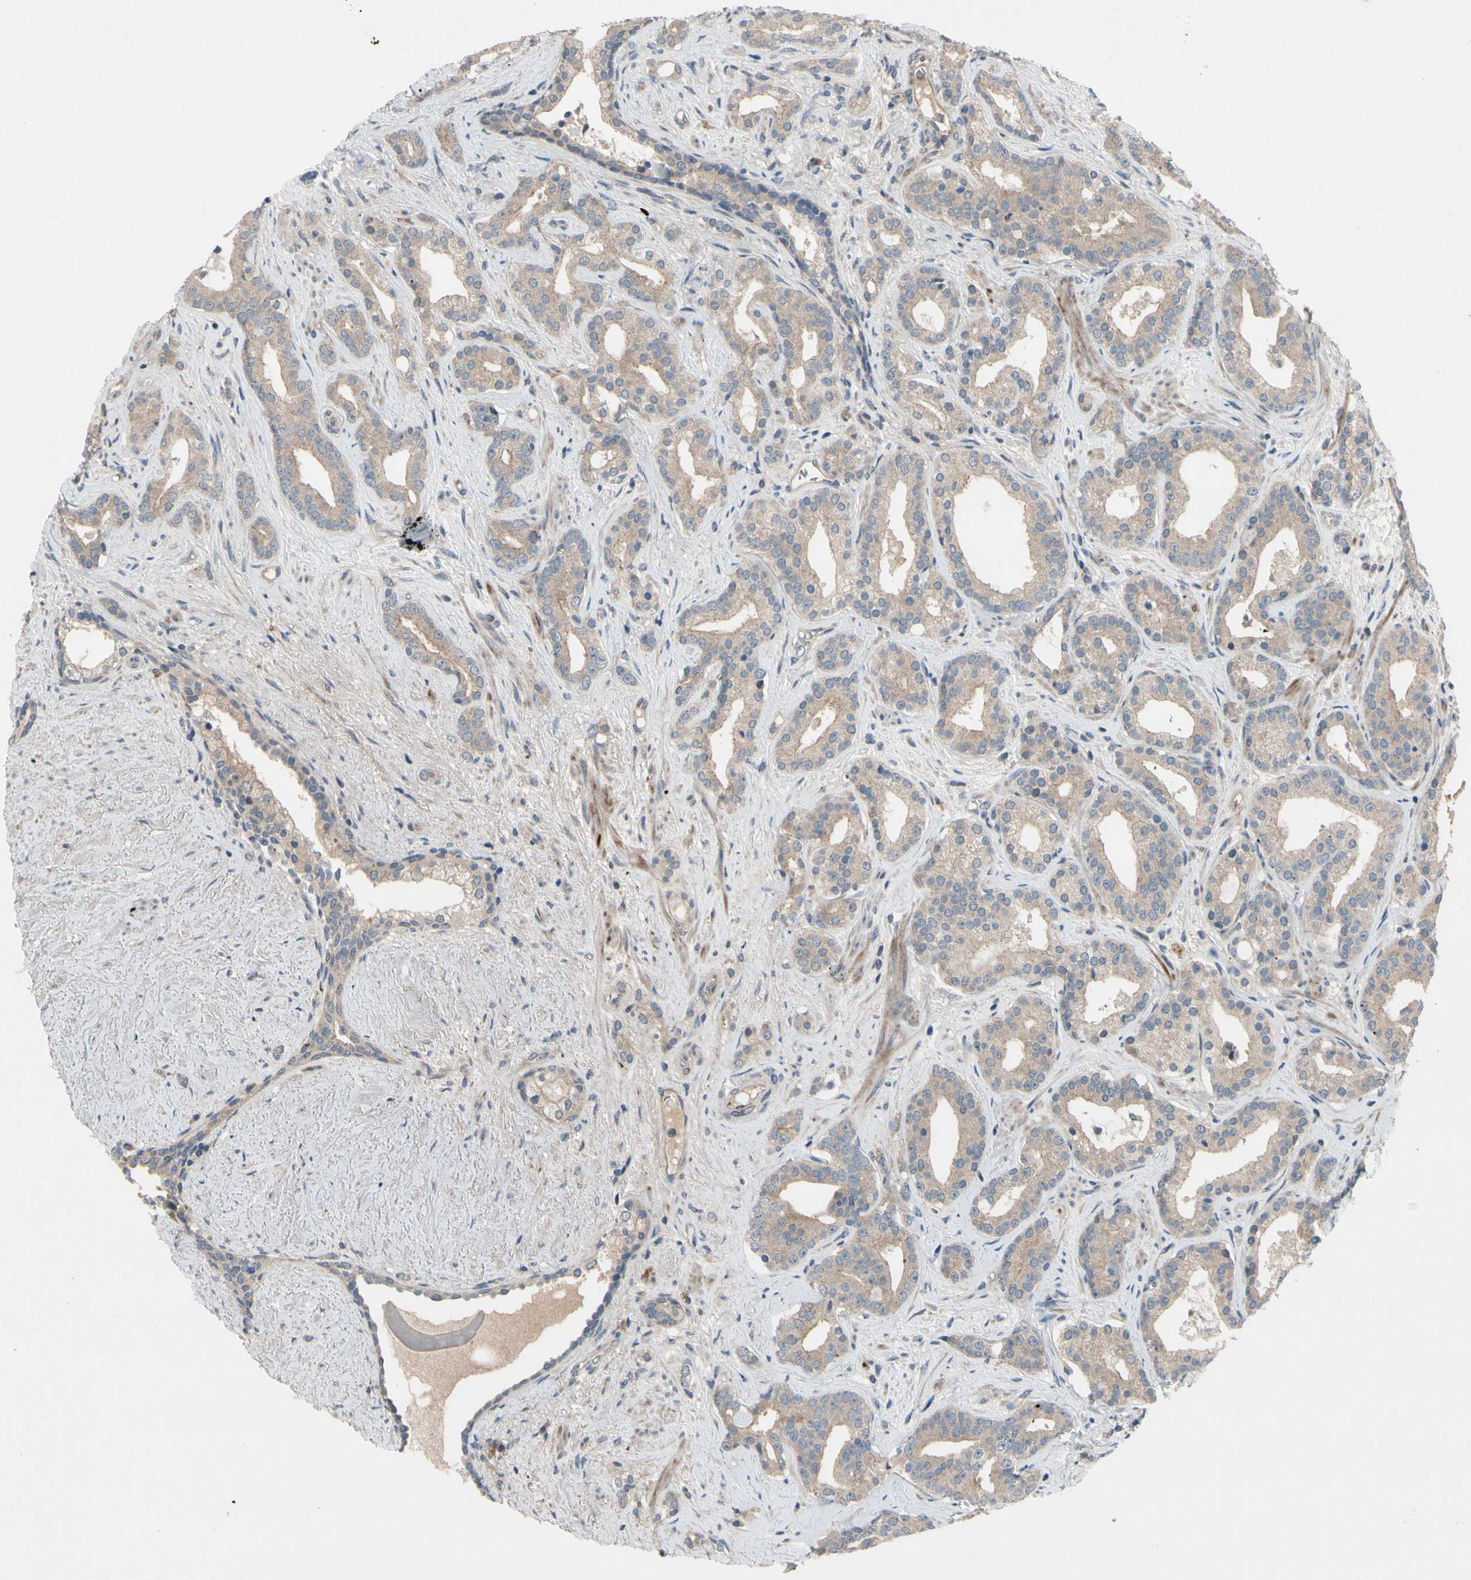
{"staining": {"intensity": "weak", "quantity": ">75%", "location": "cytoplasmic/membranous"}, "tissue": "prostate cancer", "cell_type": "Tumor cells", "image_type": "cancer", "snomed": [{"axis": "morphology", "description": "Adenocarcinoma, Low grade"}, {"axis": "topography", "description": "Prostate"}], "caption": "High-magnification brightfield microscopy of prostate cancer stained with DAB (brown) and counterstained with hematoxylin (blue). tumor cells exhibit weak cytoplasmic/membranous expression is identified in about>75% of cells. The staining was performed using DAB to visualize the protein expression in brown, while the nuclei were stained in blue with hematoxylin (Magnification: 20x).", "gene": "ICAM5", "patient": {"sex": "male", "age": 63}}